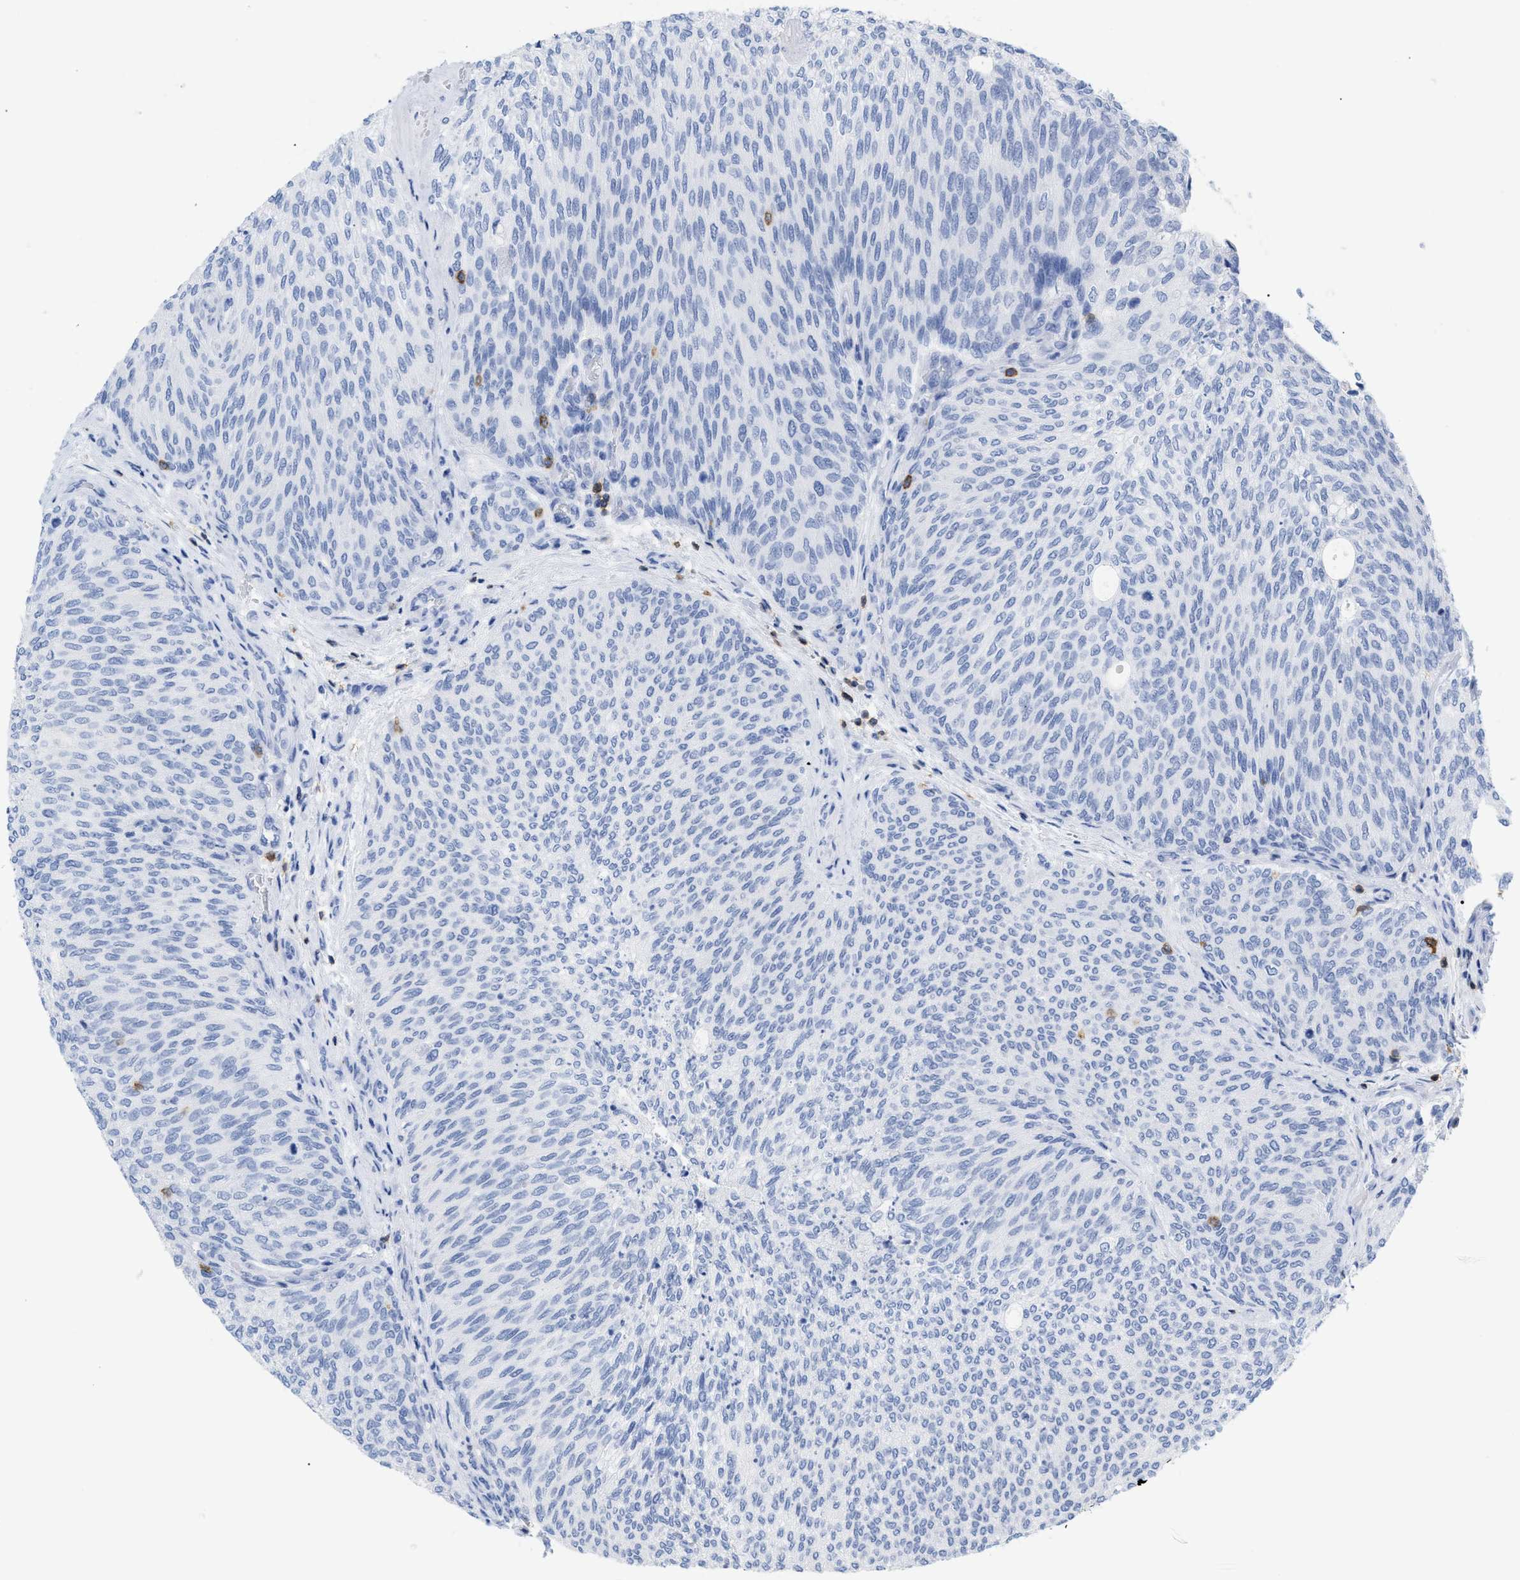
{"staining": {"intensity": "negative", "quantity": "none", "location": "none"}, "tissue": "urothelial cancer", "cell_type": "Tumor cells", "image_type": "cancer", "snomed": [{"axis": "morphology", "description": "Urothelial carcinoma, Low grade"}, {"axis": "topography", "description": "Urinary bladder"}], "caption": "DAB (3,3'-diaminobenzidine) immunohistochemical staining of human urothelial cancer shows no significant staining in tumor cells.", "gene": "CD5", "patient": {"sex": "female", "age": 79}}